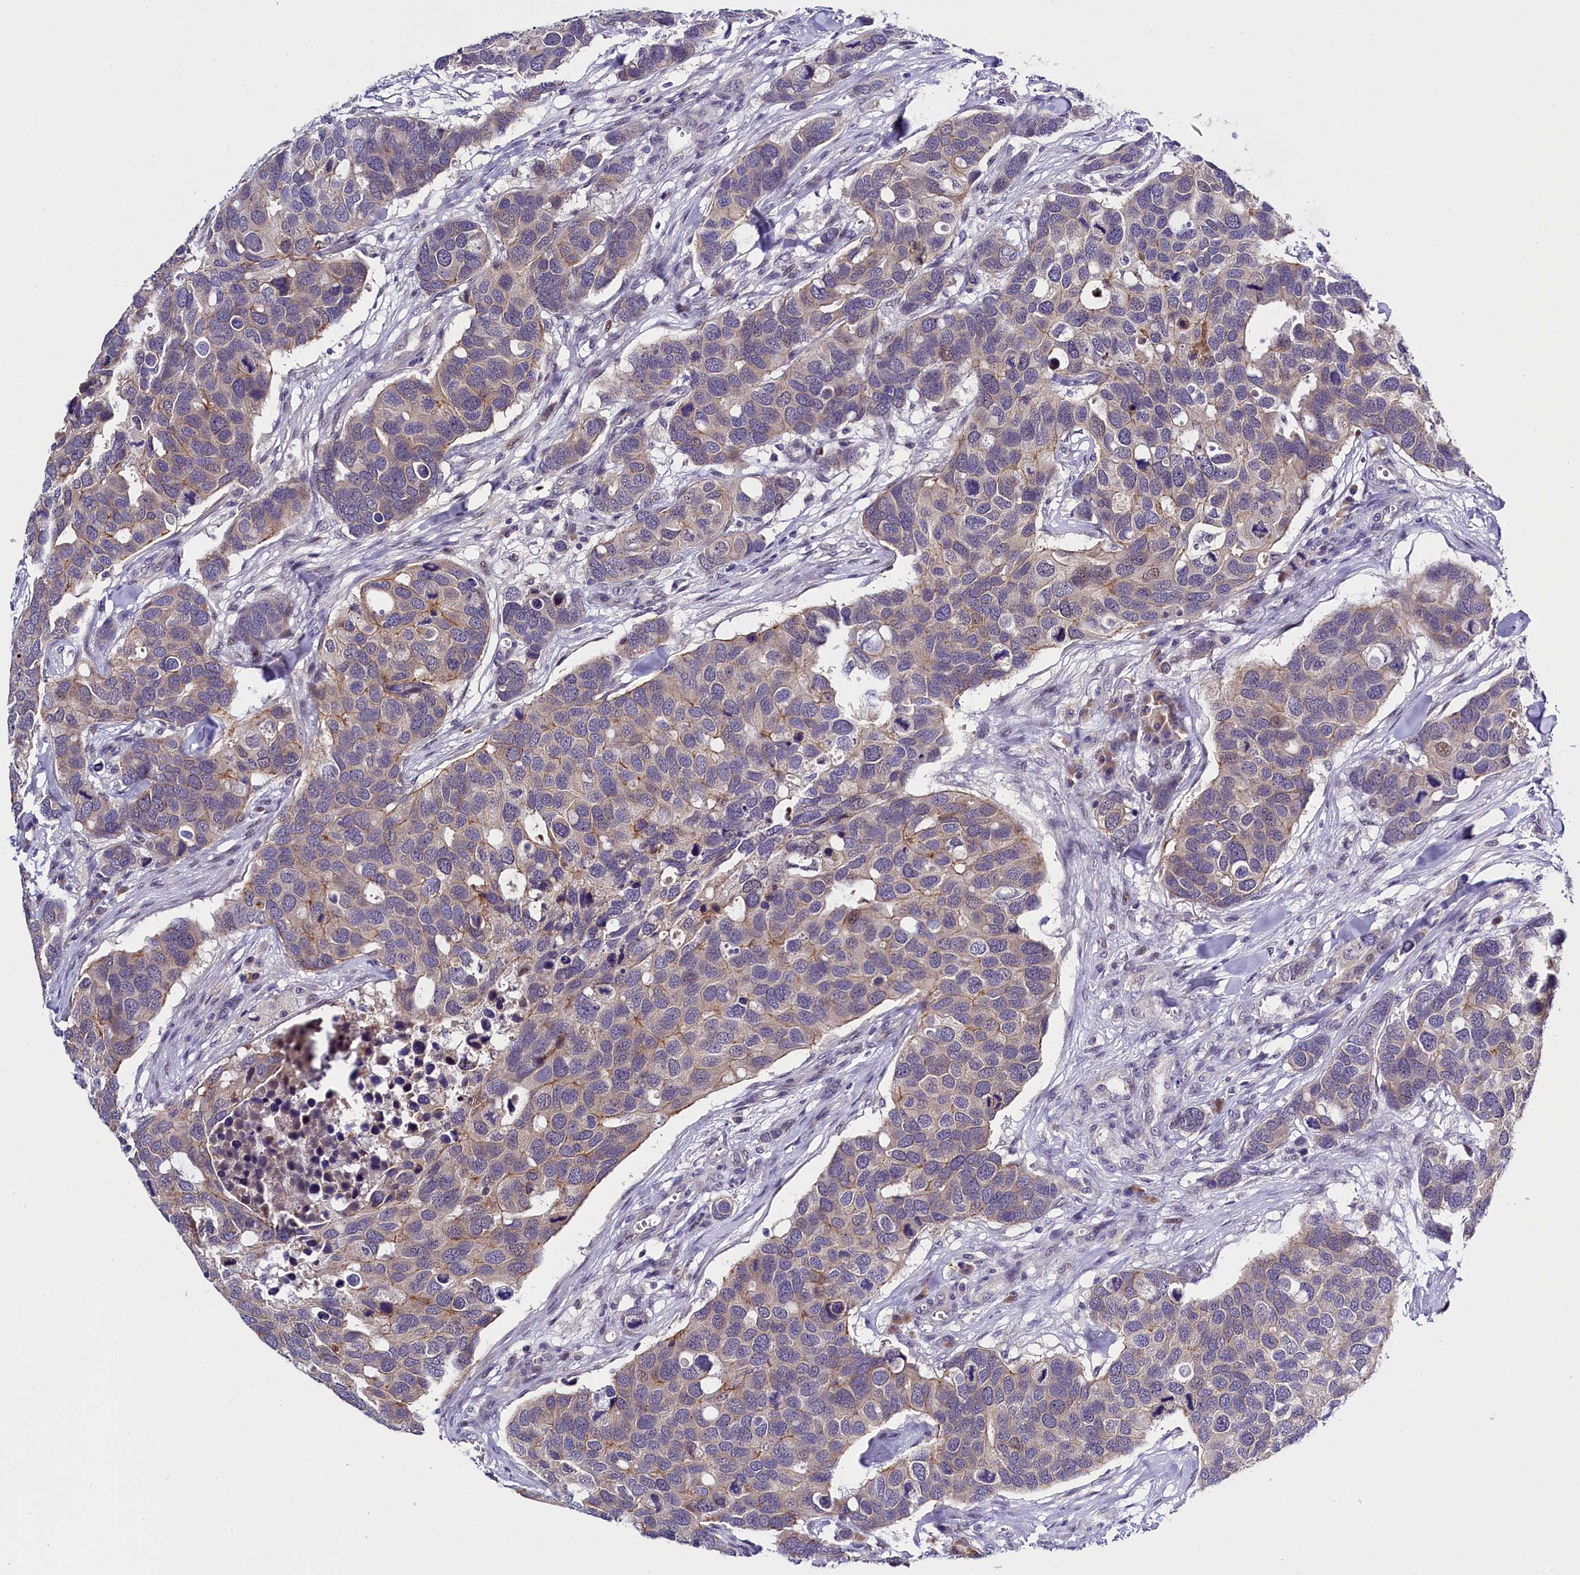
{"staining": {"intensity": "weak", "quantity": "<25%", "location": "cytoplasmic/membranous"}, "tissue": "breast cancer", "cell_type": "Tumor cells", "image_type": "cancer", "snomed": [{"axis": "morphology", "description": "Duct carcinoma"}, {"axis": "topography", "description": "Breast"}], "caption": "IHC of human breast cancer reveals no positivity in tumor cells.", "gene": "ENKD1", "patient": {"sex": "female", "age": 83}}